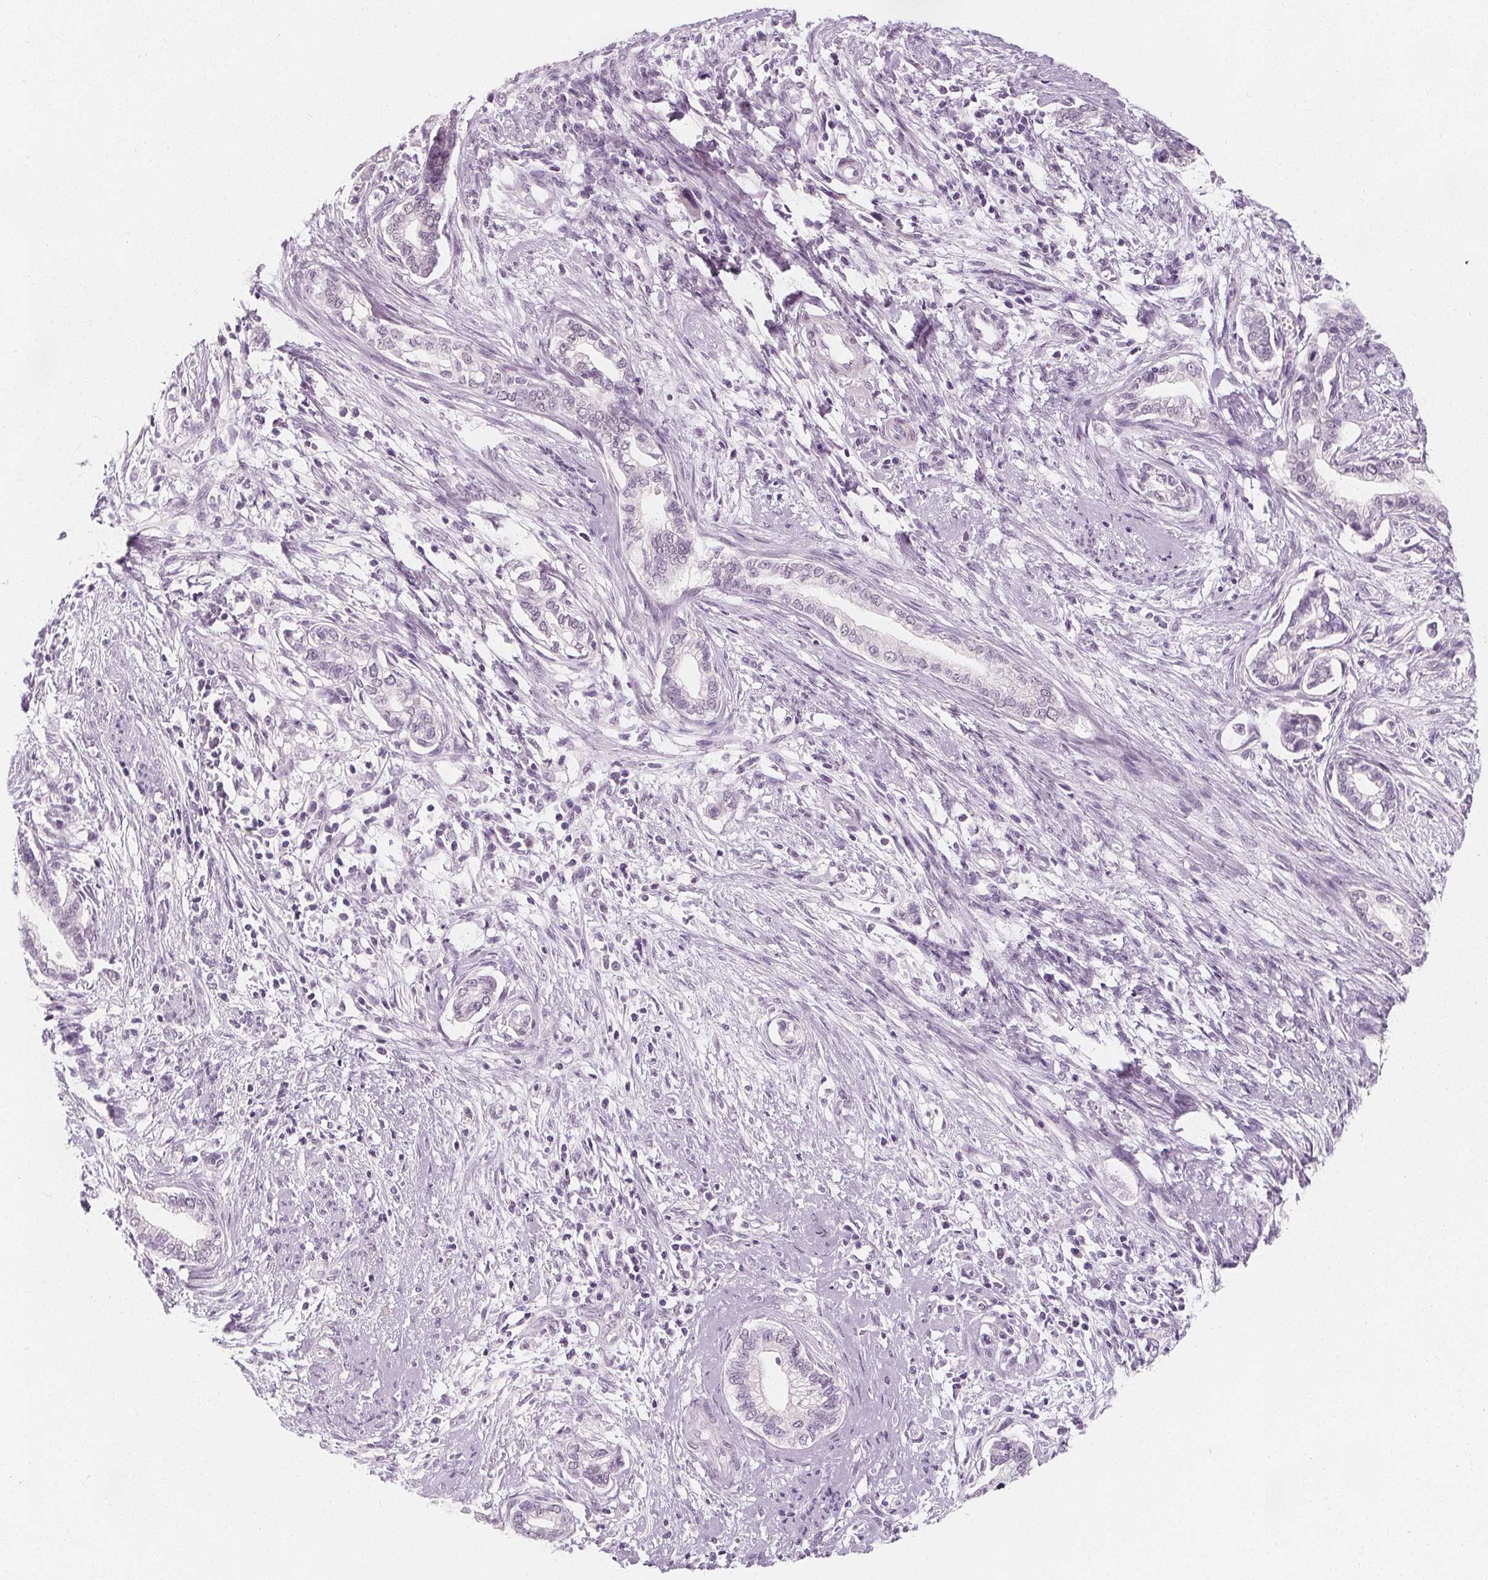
{"staining": {"intensity": "negative", "quantity": "none", "location": "none"}, "tissue": "cervical cancer", "cell_type": "Tumor cells", "image_type": "cancer", "snomed": [{"axis": "morphology", "description": "Adenocarcinoma, NOS"}, {"axis": "topography", "description": "Cervix"}], "caption": "Immunohistochemical staining of cervical adenocarcinoma reveals no significant expression in tumor cells.", "gene": "DBX2", "patient": {"sex": "female", "age": 62}}